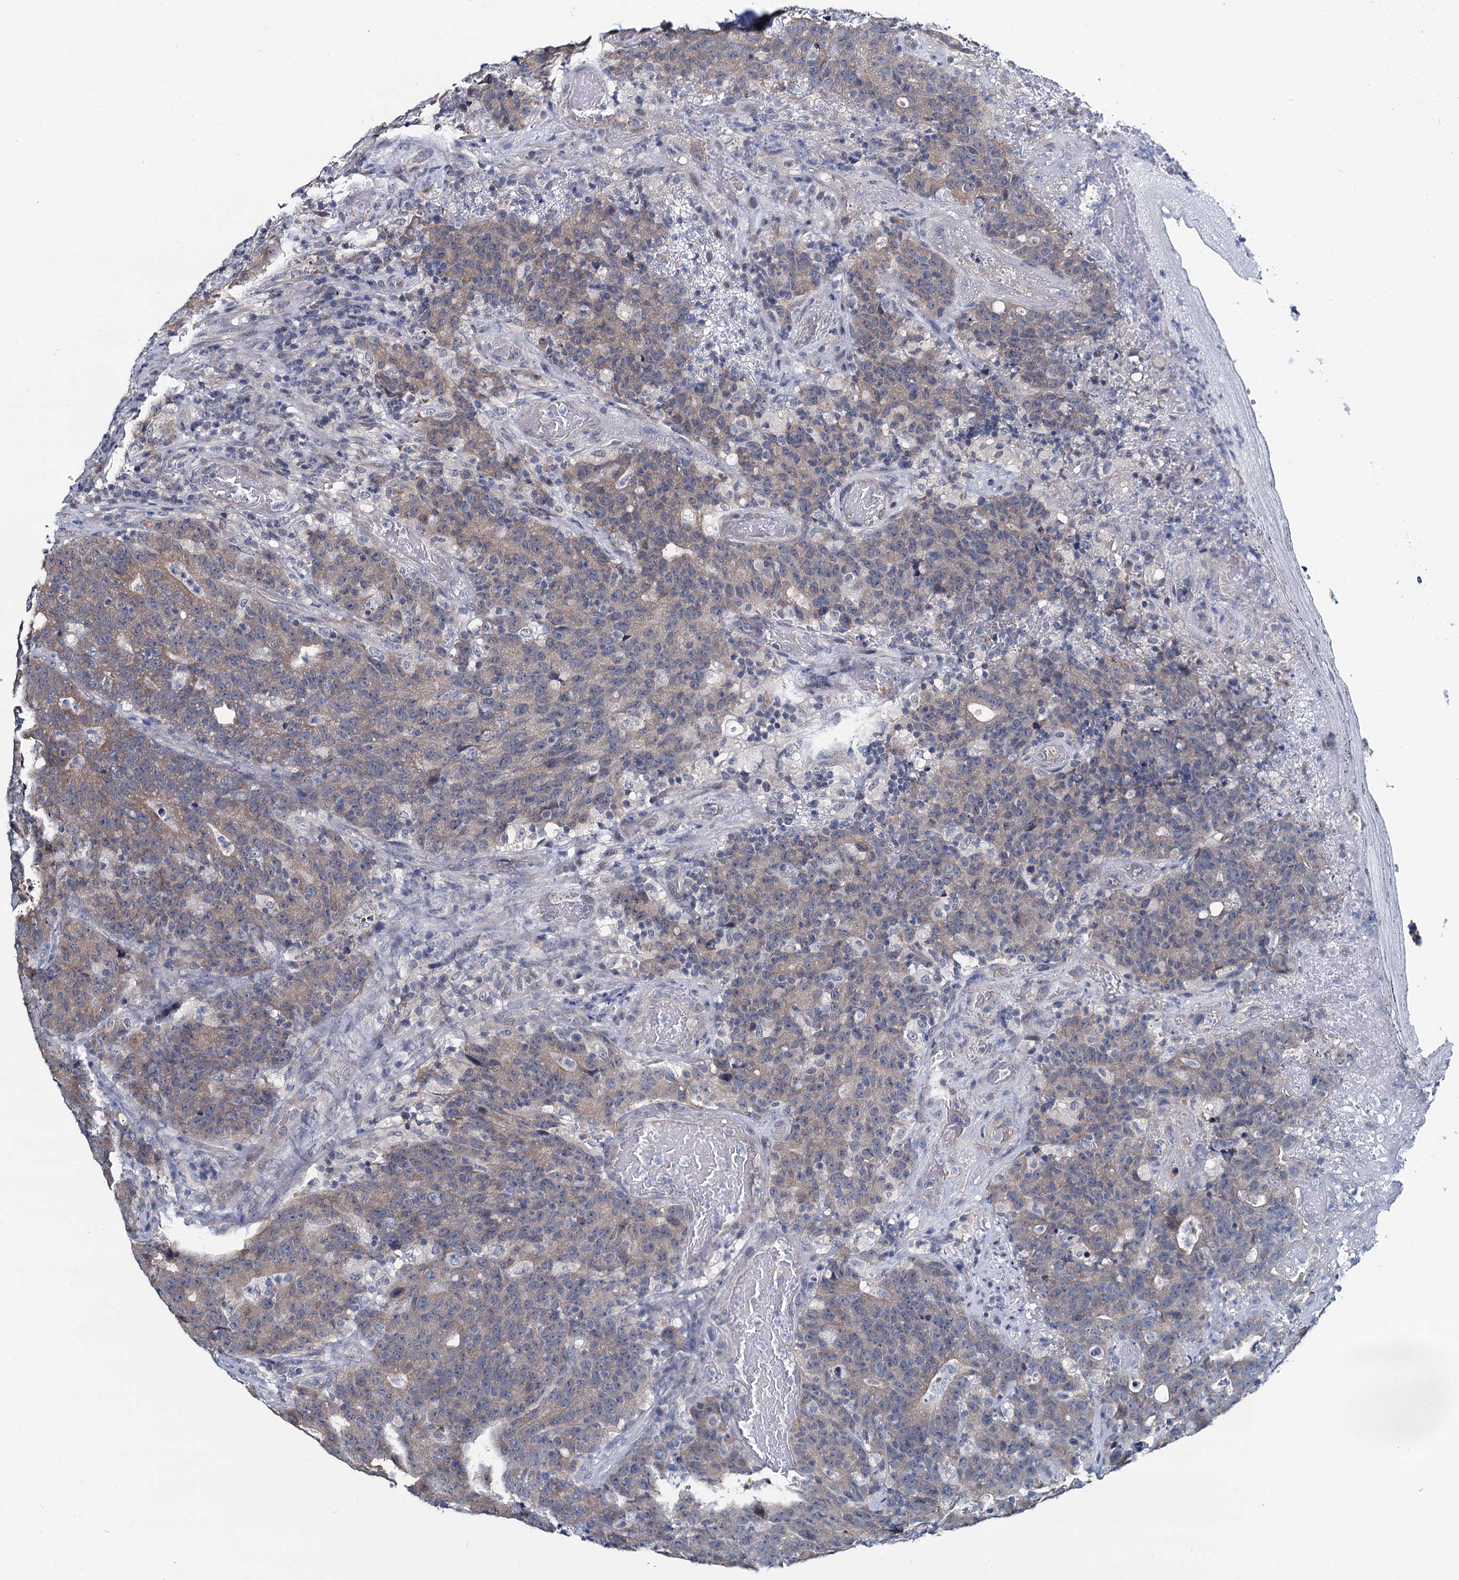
{"staining": {"intensity": "weak", "quantity": ">75%", "location": "cytoplasmic/membranous"}, "tissue": "colorectal cancer", "cell_type": "Tumor cells", "image_type": "cancer", "snomed": [{"axis": "morphology", "description": "Adenocarcinoma, NOS"}, {"axis": "topography", "description": "Colon"}], "caption": "Immunohistochemical staining of human colorectal cancer shows low levels of weak cytoplasmic/membranous protein staining in approximately >75% of tumor cells. (IHC, brightfield microscopy, high magnification).", "gene": "MIOX", "patient": {"sex": "female", "age": 75}}